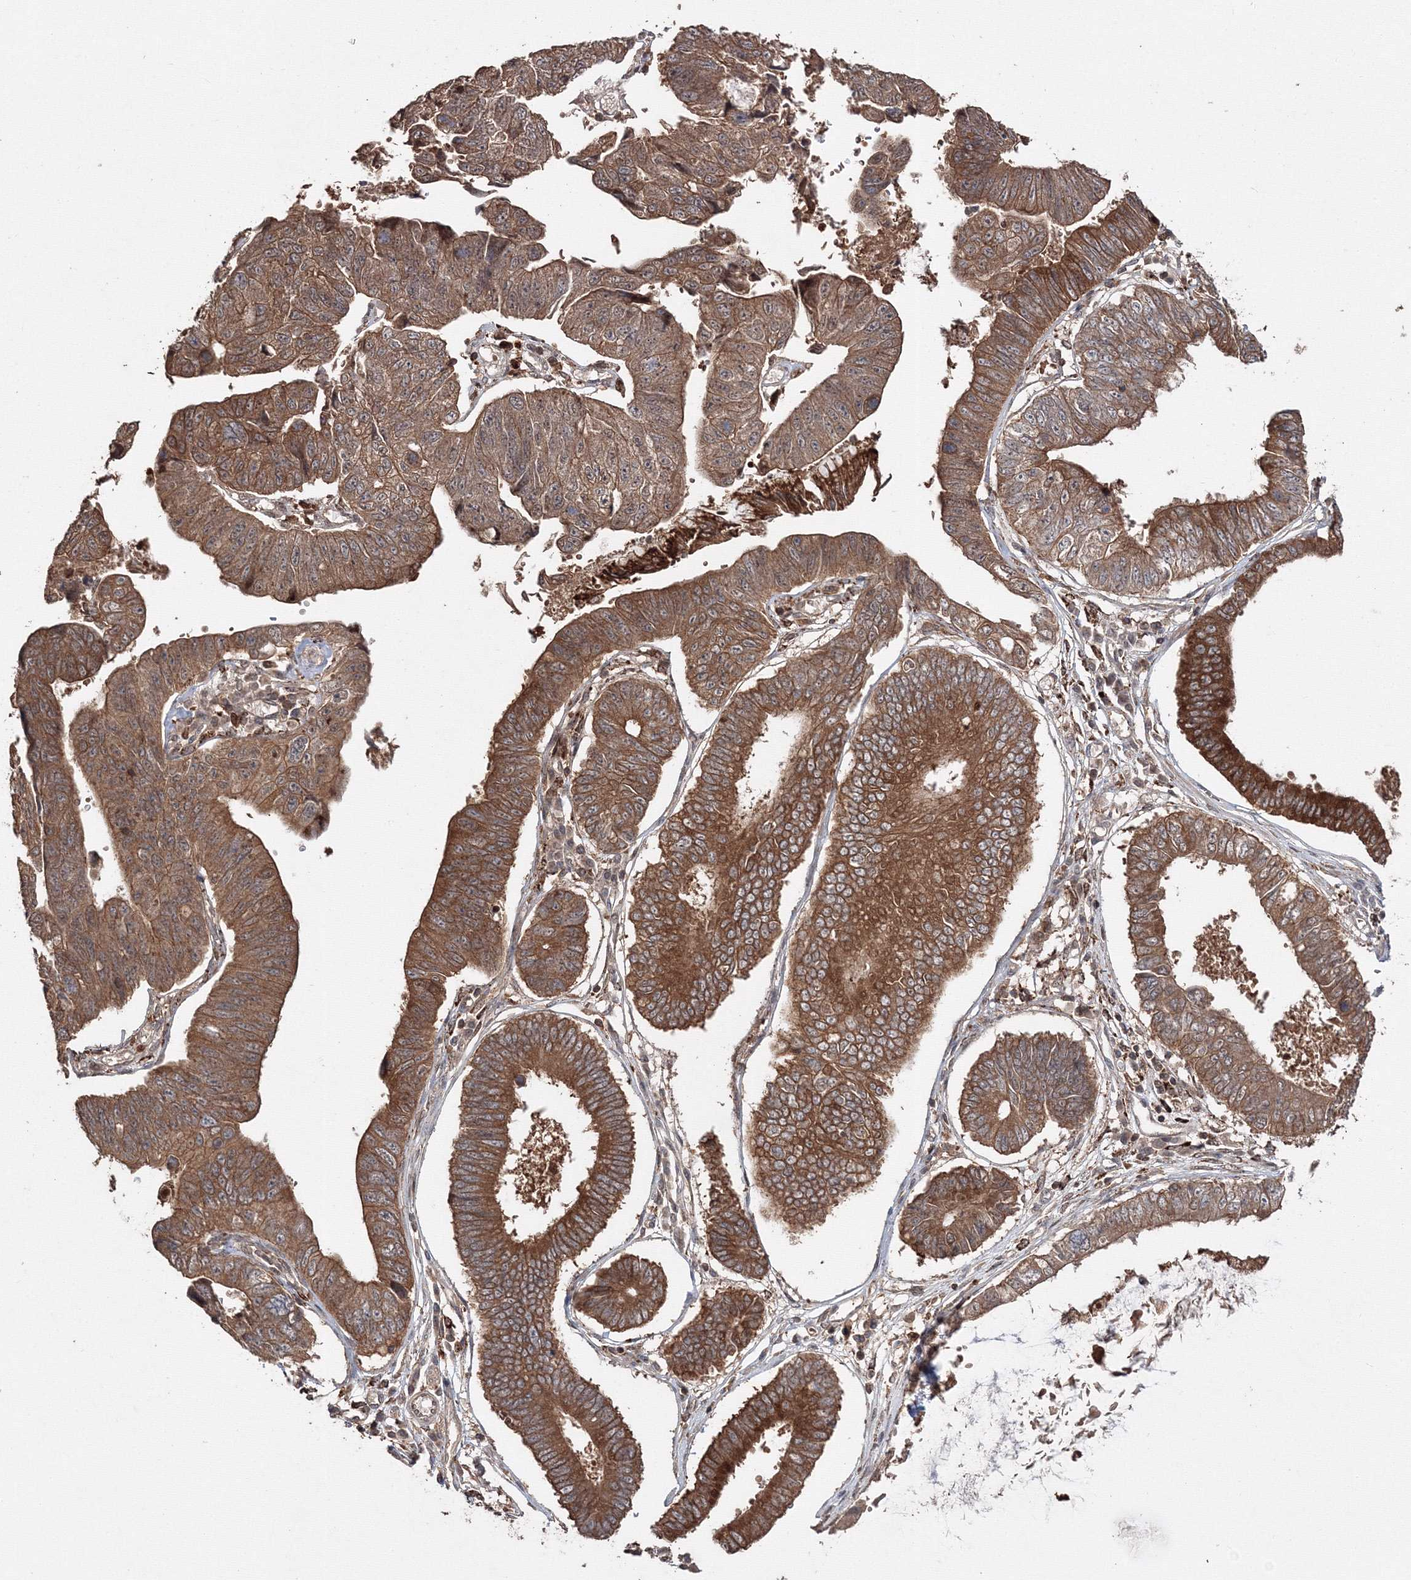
{"staining": {"intensity": "moderate", "quantity": ">75%", "location": "cytoplasmic/membranous"}, "tissue": "stomach cancer", "cell_type": "Tumor cells", "image_type": "cancer", "snomed": [{"axis": "morphology", "description": "Adenocarcinoma, NOS"}, {"axis": "topography", "description": "Stomach"}], "caption": "Immunohistochemistry photomicrograph of stomach cancer (adenocarcinoma) stained for a protein (brown), which displays medium levels of moderate cytoplasmic/membranous expression in approximately >75% of tumor cells.", "gene": "DDO", "patient": {"sex": "male", "age": 59}}